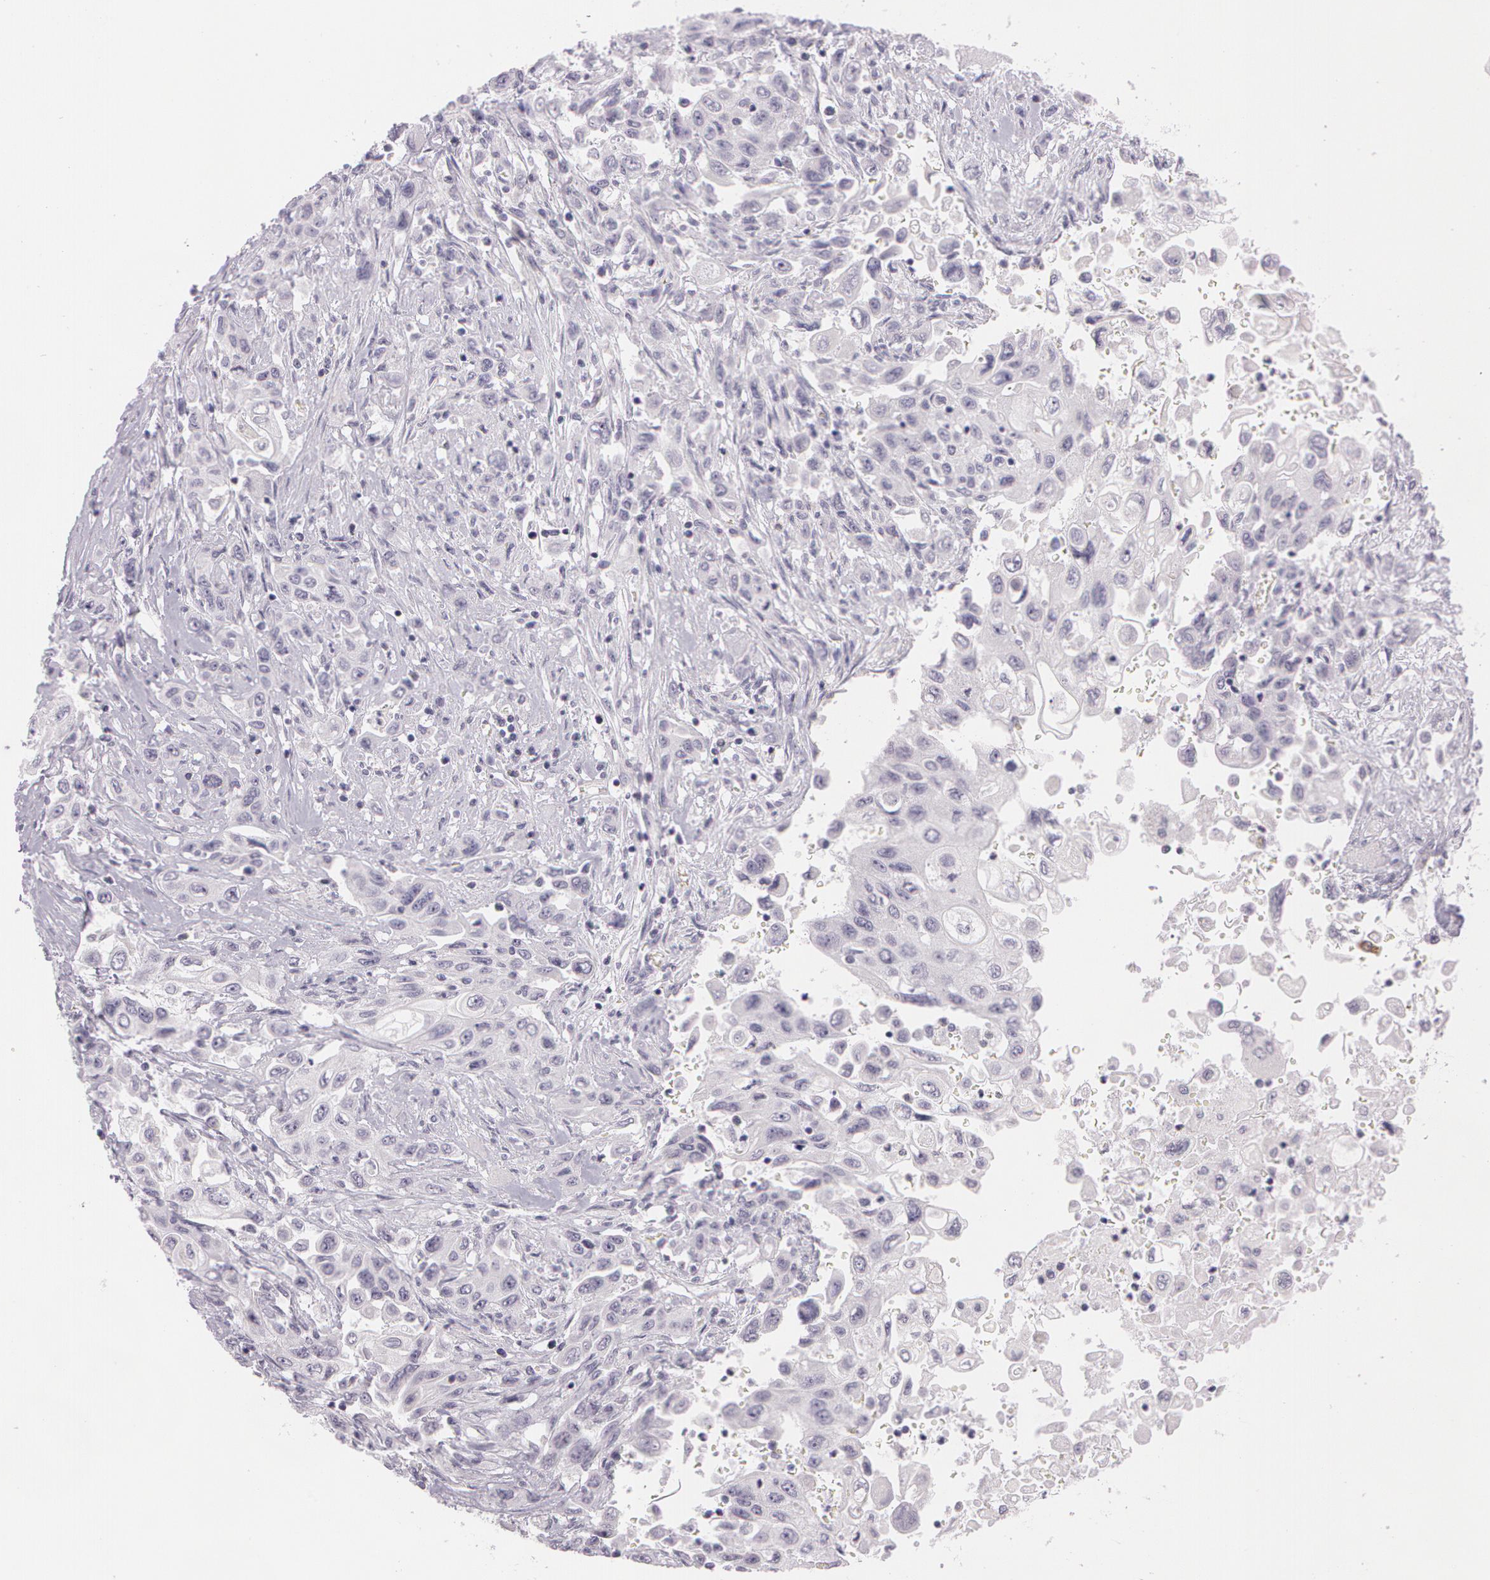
{"staining": {"intensity": "negative", "quantity": "none", "location": "none"}, "tissue": "pancreatic cancer", "cell_type": "Tumor cells", "image_type": "cancer", "snomed": [{"axis": "morphology", "description": "Adenocarcinoma, NOS"}, {"axis": "topography", "description": "Pancreas"}], "caption": "This is a micrograph of IHC staining of adenocarcinoma (pancreatic), which shows no staining in tumor cells.", "gene": "OTC", "patient": {"sex": "male", "age": 70}}